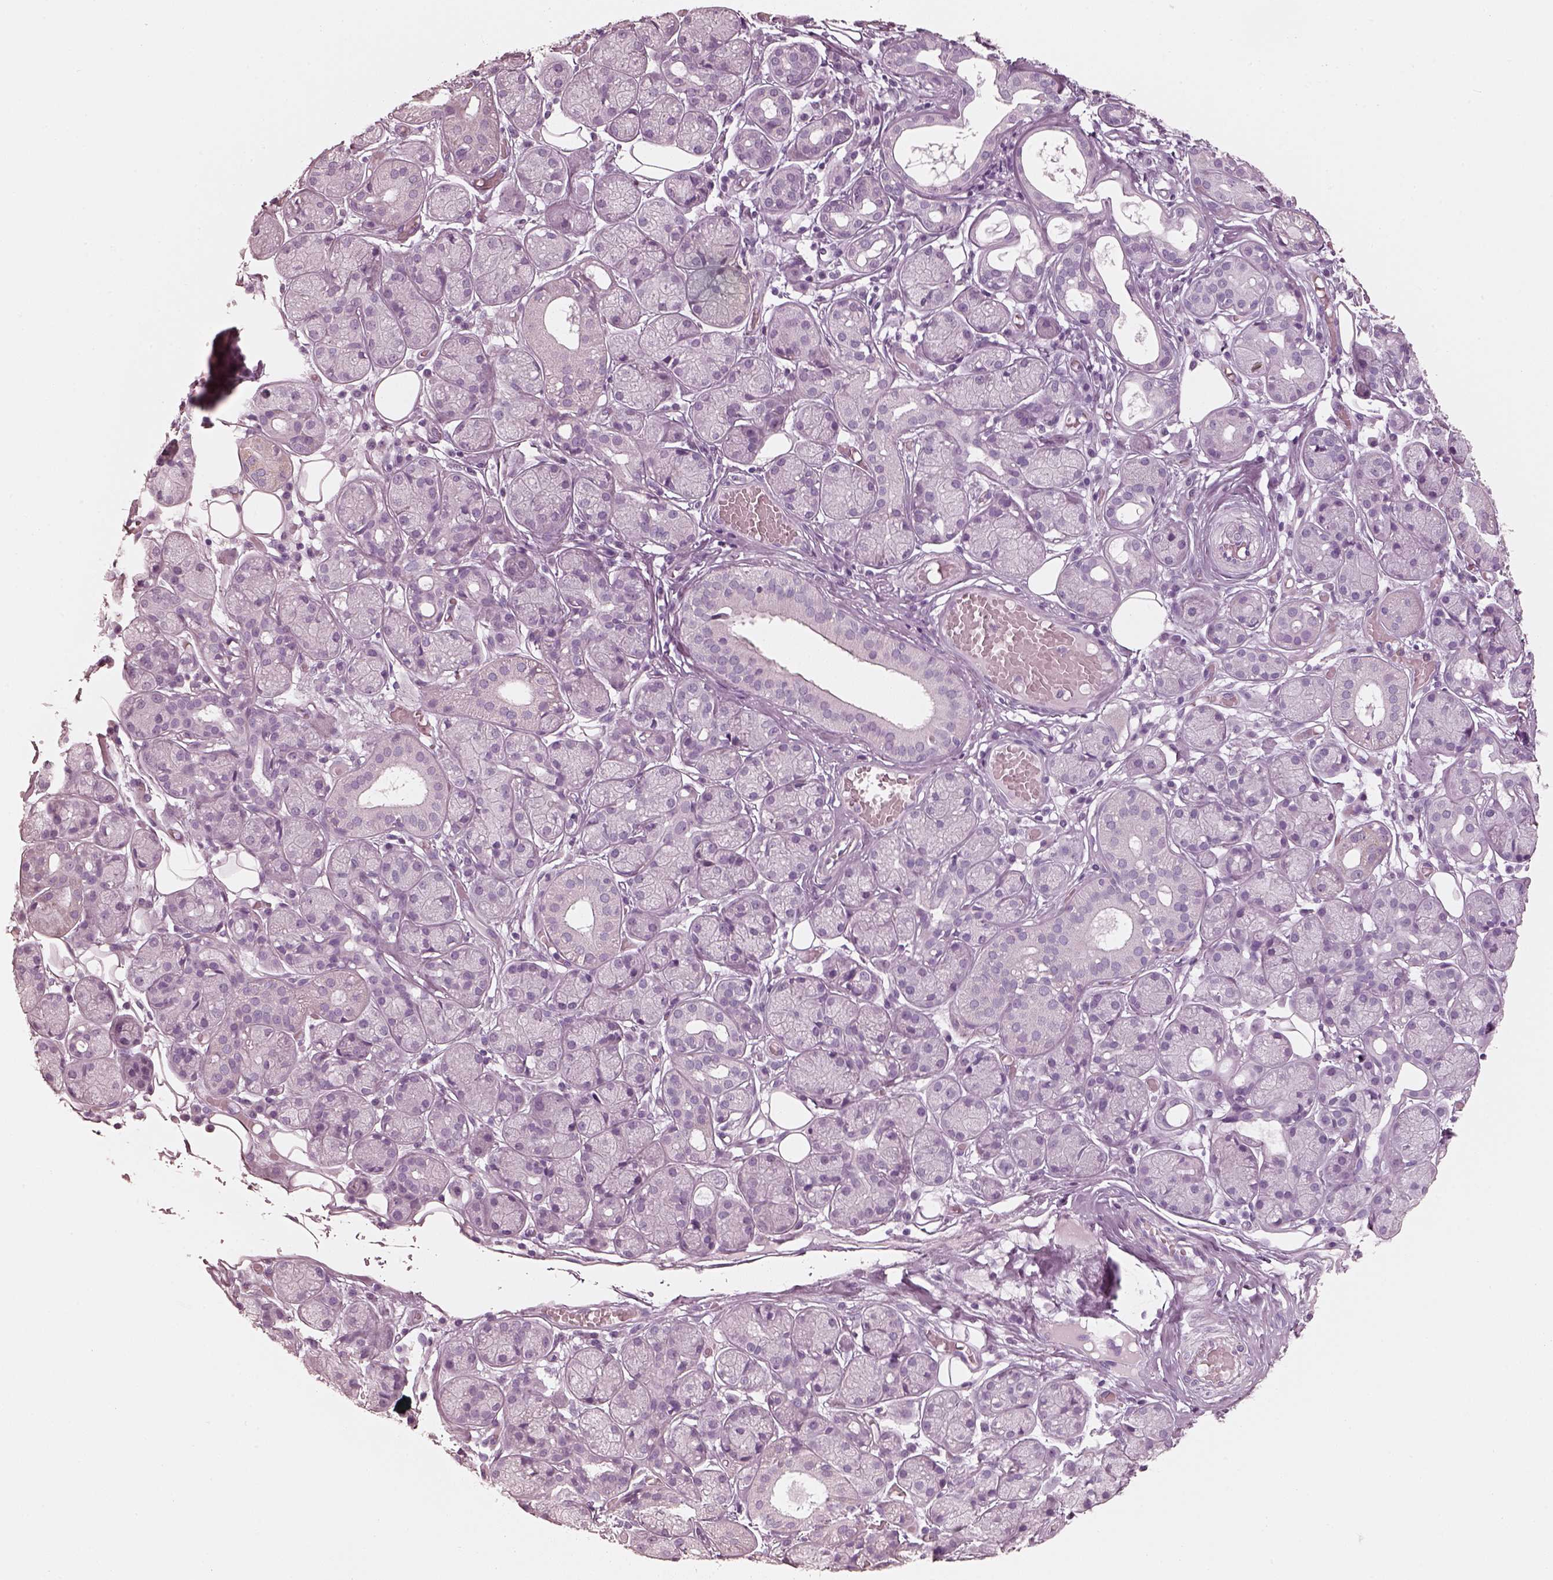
{"staining": {"intensity": "negative", "quantity": "none", "location": "none"}, "tissue": "salivary gland", "cell_type": "Glandular cells", "image_type": "normal", "snomed": [{"axis": "morphology", "description": "Normal tissue, NOS"}, {"axis": "topography", "description": "Salivary gland"}, {"axis": "topography", "description": "Peripheral nerve tissue"}], "caption": "Glandular cells show no significant expression in normal salivary gland. (Brightfield microscopy of DAB (3,3'-diaminobenzidine) IHC at high magnification).", "gene": "R3HDML", "patient": {"sex": "male", "age": 71}}